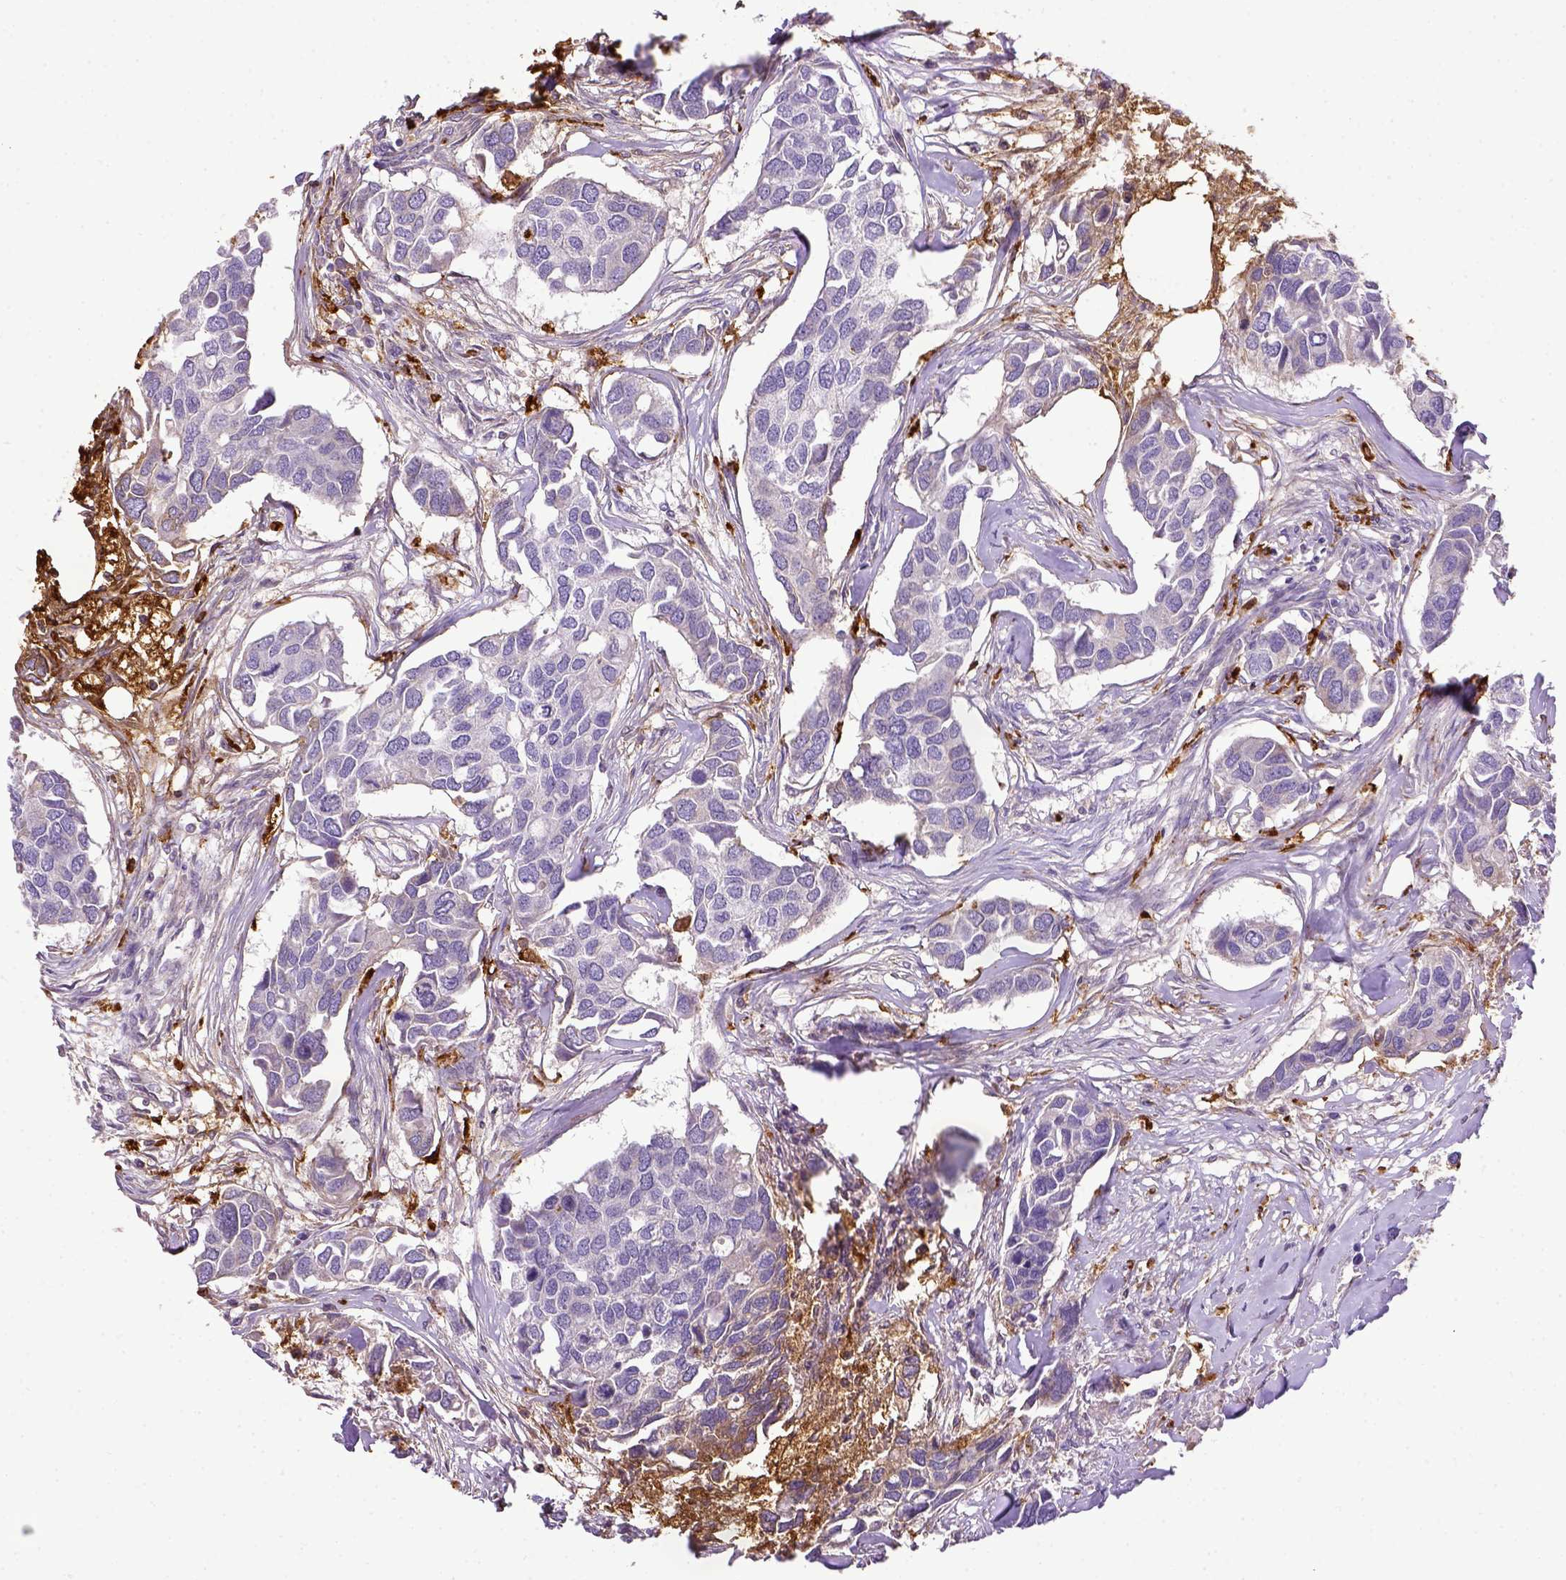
{"staining": {"intensity": "negative", "quantity": "none", "location": "none"}, "tissue": "breast cancer", "cell_type": "Tumor cells", "image_type": "cancer", "snomed": [{"axis": "morphology", "description": "Duct carcinoma"}, {"axis": "topography", "description": "Breast"}], "caption": "A high-resolution histopathology image shows immunohistochemistry staining of breast cancer, which exhibits no significant positivity in tumor cells. (IHC, brightfield microscopy, high magnification).", "gene": "CD68", "patient": {"sex": "female", "age": 83}}